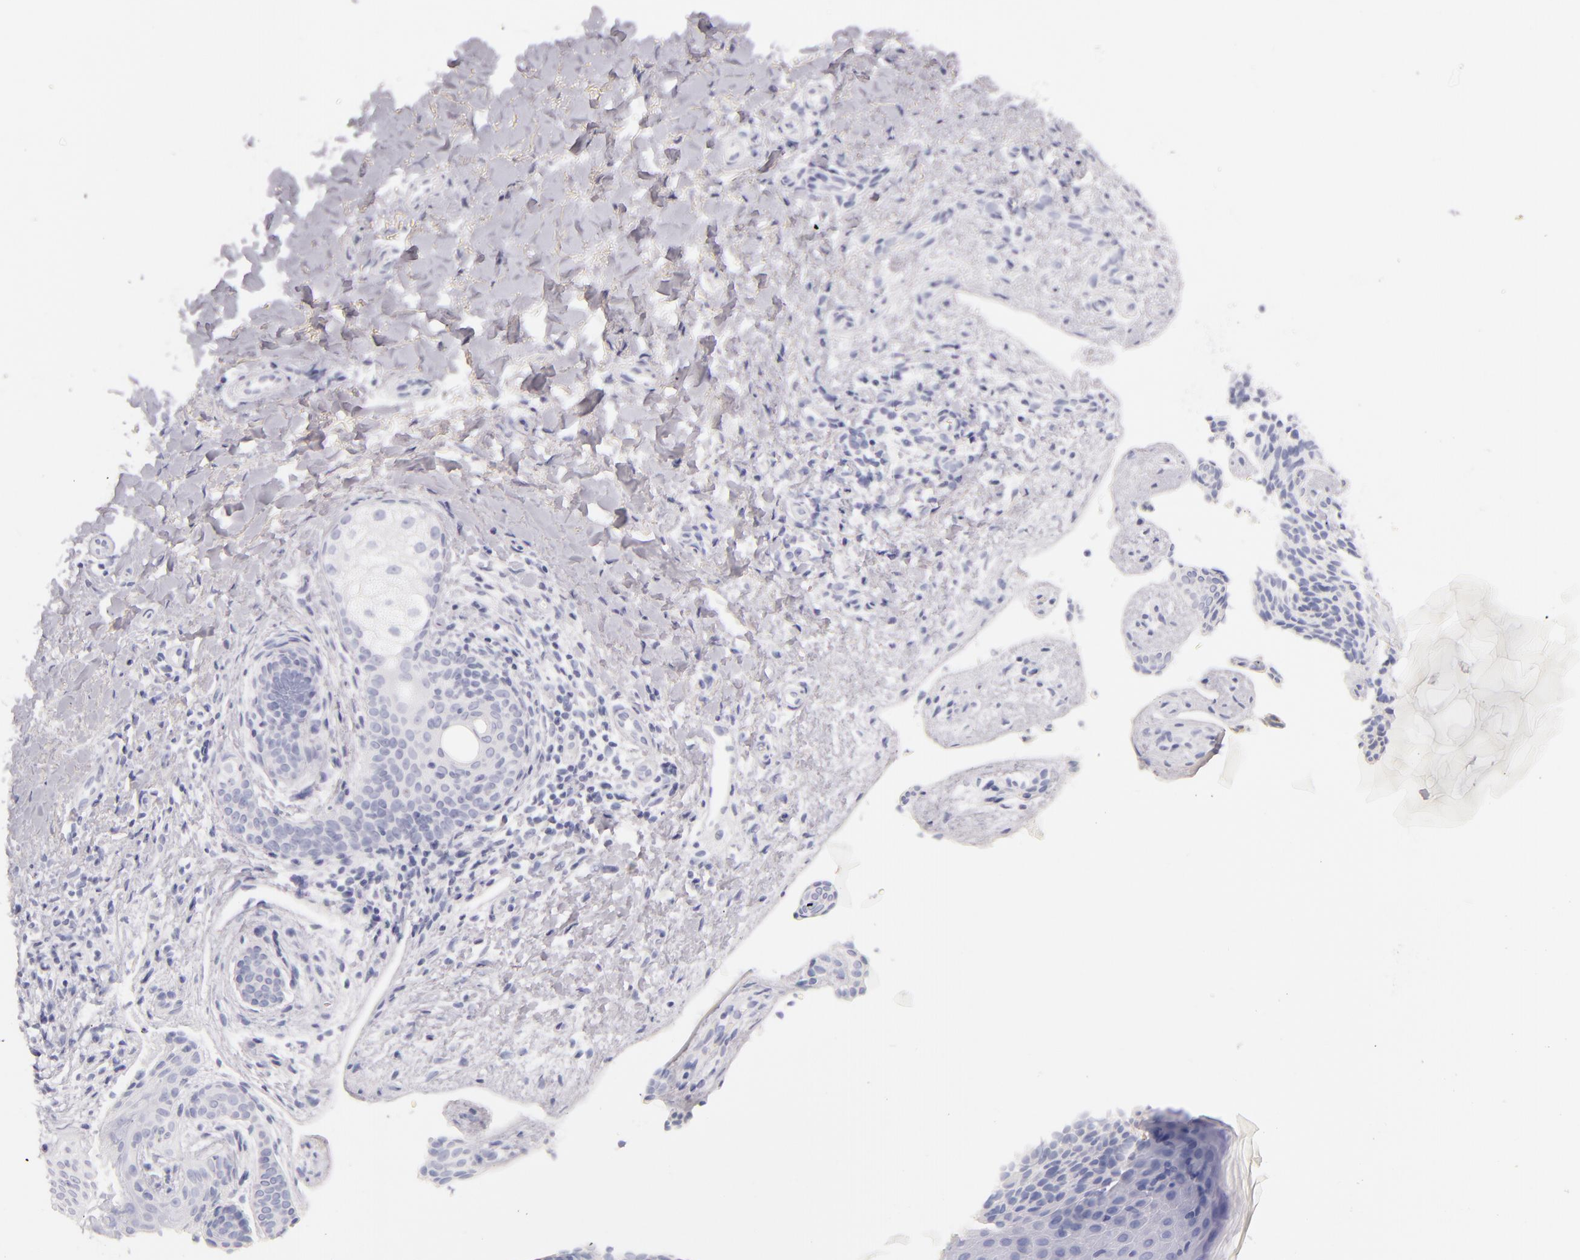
{"staining": {"intensity": "negative", "quantity": "none", "location": "none"}, "tissue": "skin cancer", "cell_type": "Tumor cells", "image_type": "cancer", "snomed": [{"axis": "morphology", "description": "Basal cell carcinoma"}, {"axis": "topography", "description": "Skin"}], "caption": "This is an immunohistochemistry (IHC) histopathology image of skin cancer (basal cell carcinoma). There is no positivity in tumor cells.", "gene": "FABP1", "patient": {"sex": "female", "age": 78}}